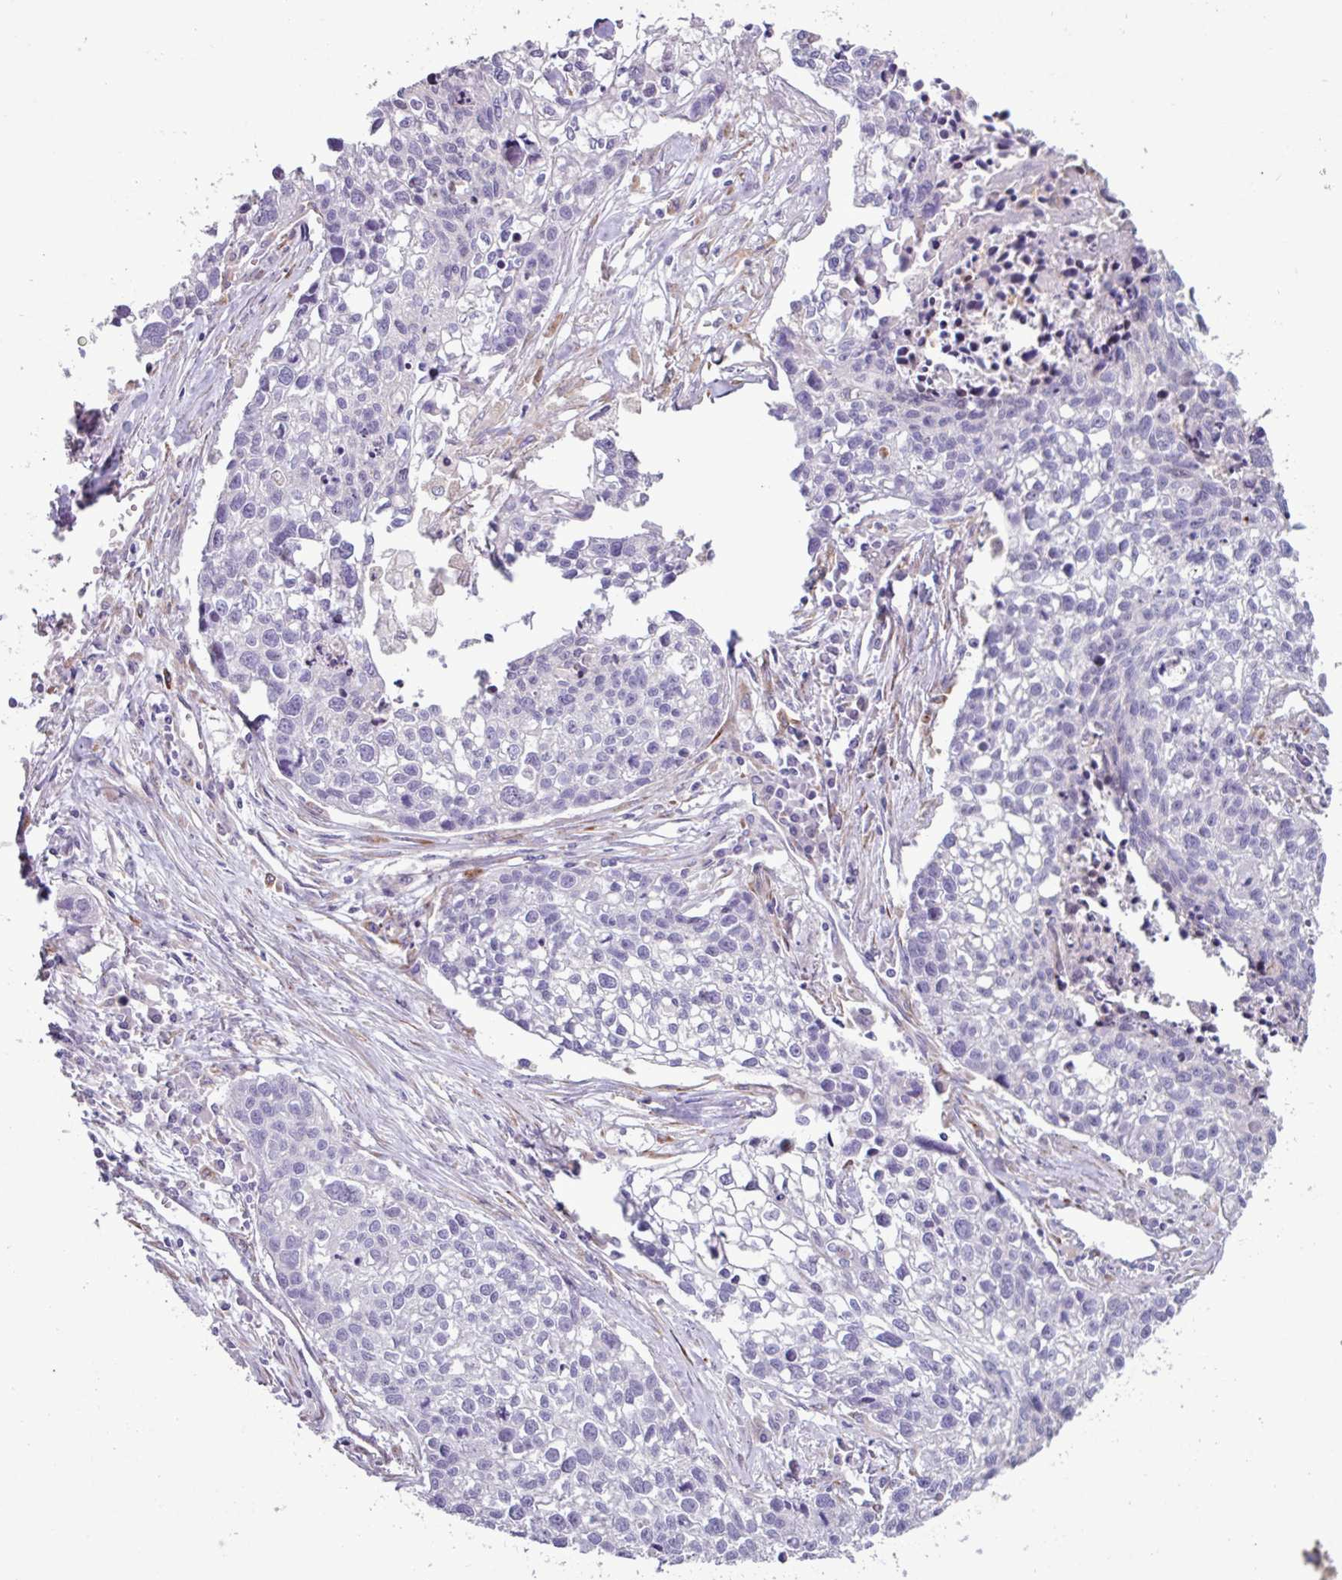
{"staining": {"intensity": "negative", "quantity": "none", "location": "none"}, "tissue": "lung cancer", "cell_type": "Tumor cells", "image_type": "cancer", "snomed": [{"axis": "morphology", "description": "Squamous cell carcinoma, NOS"}, {"axis": "topography", "description": "Lung"}], "caption": "A high-resolution image shows IHC staining of lung squamous cell carcinoma, which exhibits no significant staining in tumor cells.", "gene": "PPP1R35", "patient": {"sex": "male", "age": 74}}